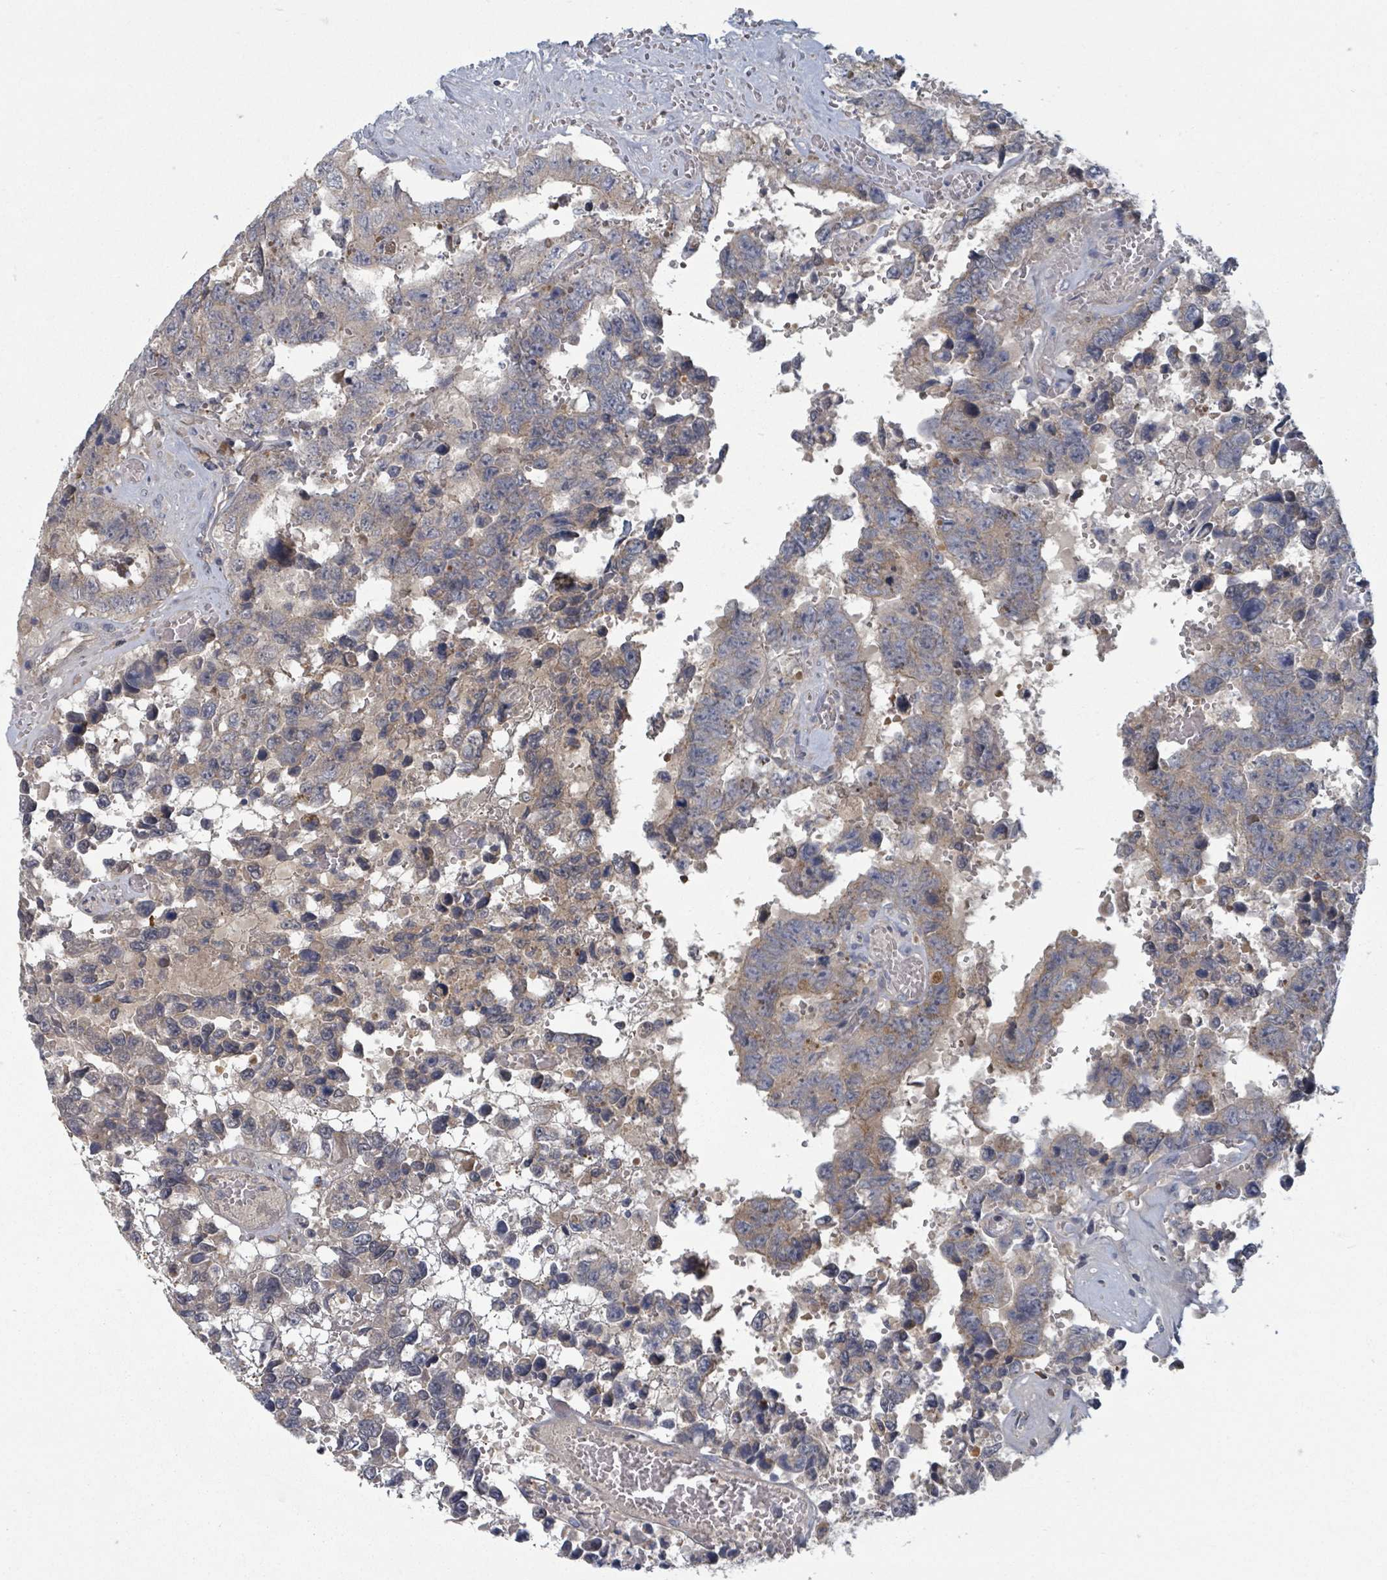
{"staining": {"intensity": "weak", "quantity": "<25%", "location": "cytoplasmic/membranous"}, "tissue": "testis cancer", "cell_type": "Tumor cells", "image_type": "cancer", "snomed": [{"axis": "morphology", "description": "Normal tissue, NOS"}, {"axis": "morphology", "description": "Carcinoma, Embryonal, NOS"}, {"axis": "topography", "description": "Testis"}, {"axis": "topography", "description": "Epididymis"}], "caption": "Tumor cells are negative for brown protein staining in testis embryonal carcinoma.", "gene": "GABBR1", "patient": {"sex": "male", "age": 25}}